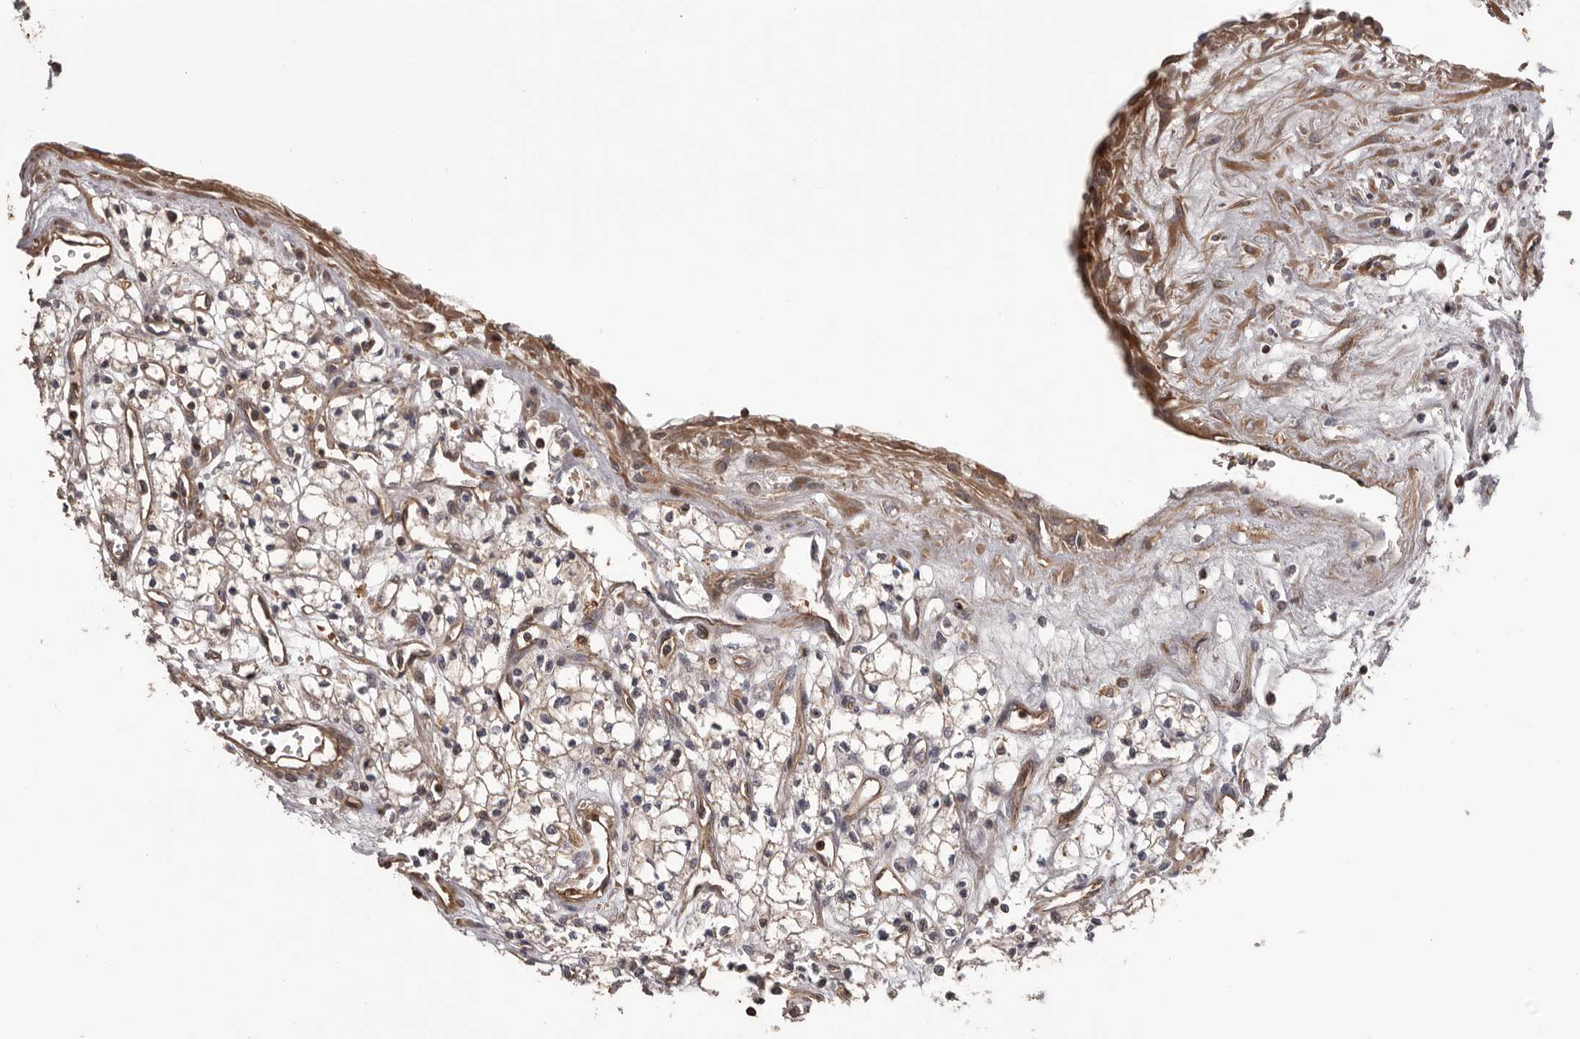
{"staining": {"intensity": "weak", "quantity": "25%-75%", "location": "cytoplasmic/membranous"}, "tissue": "renal cancer", "cell_type": "Tumor cells", "image_type": "cancer", "snomed": [{"axis": "morphology", "description": "Adenocarcinoma, NOS"}, {"axis": "topography", "description": "Kidney"}], "caption": "Renal adenocarcinoma was stained to show a protein in brown. There is low levels of weak cytoplasmic/membranous positivity in about 25%-75% of tumor cells.", "gene": "ADAMTS2", "patient": {"sex": "male", "age": 59}}